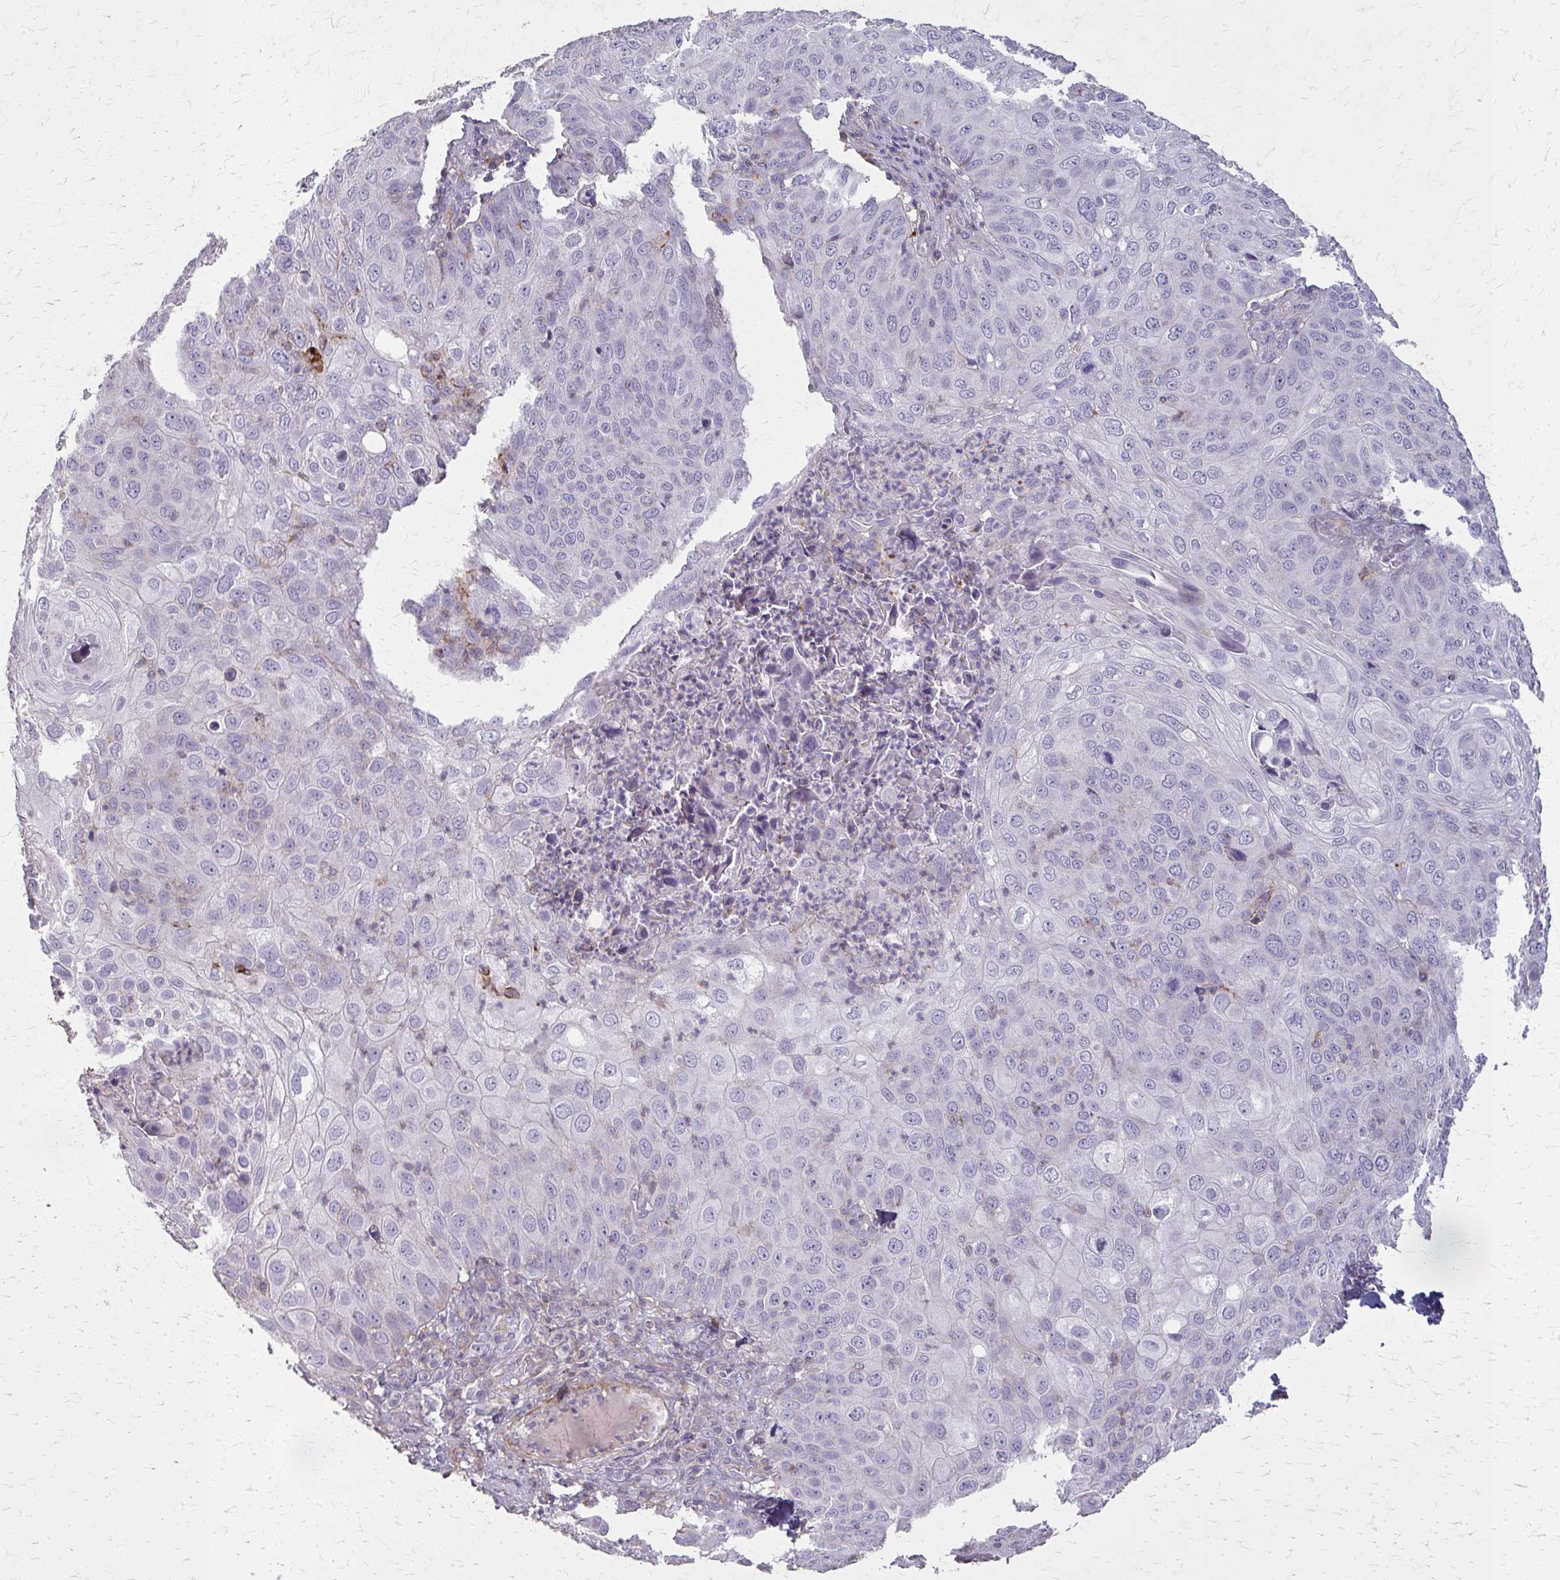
{"staining": {"intensity": "negative", "quantity": "none", "location": "none"}, "tissue": "skin cancer", "cell_type": "Tumor cells", "image_type": "cancer", "snomed": [{"axis": "morphology", "description": "Squamous cell carcinoma, NOS"}, {"axis": "topography", "description": "Skin"}], "caption": "Human skin squamous cell carcinoma stained for a protein using immunohistochemistry exhibits no positivity in tumor cells.", "gene": "TENM4", "patient": {"sex": "male", "age": 87}}